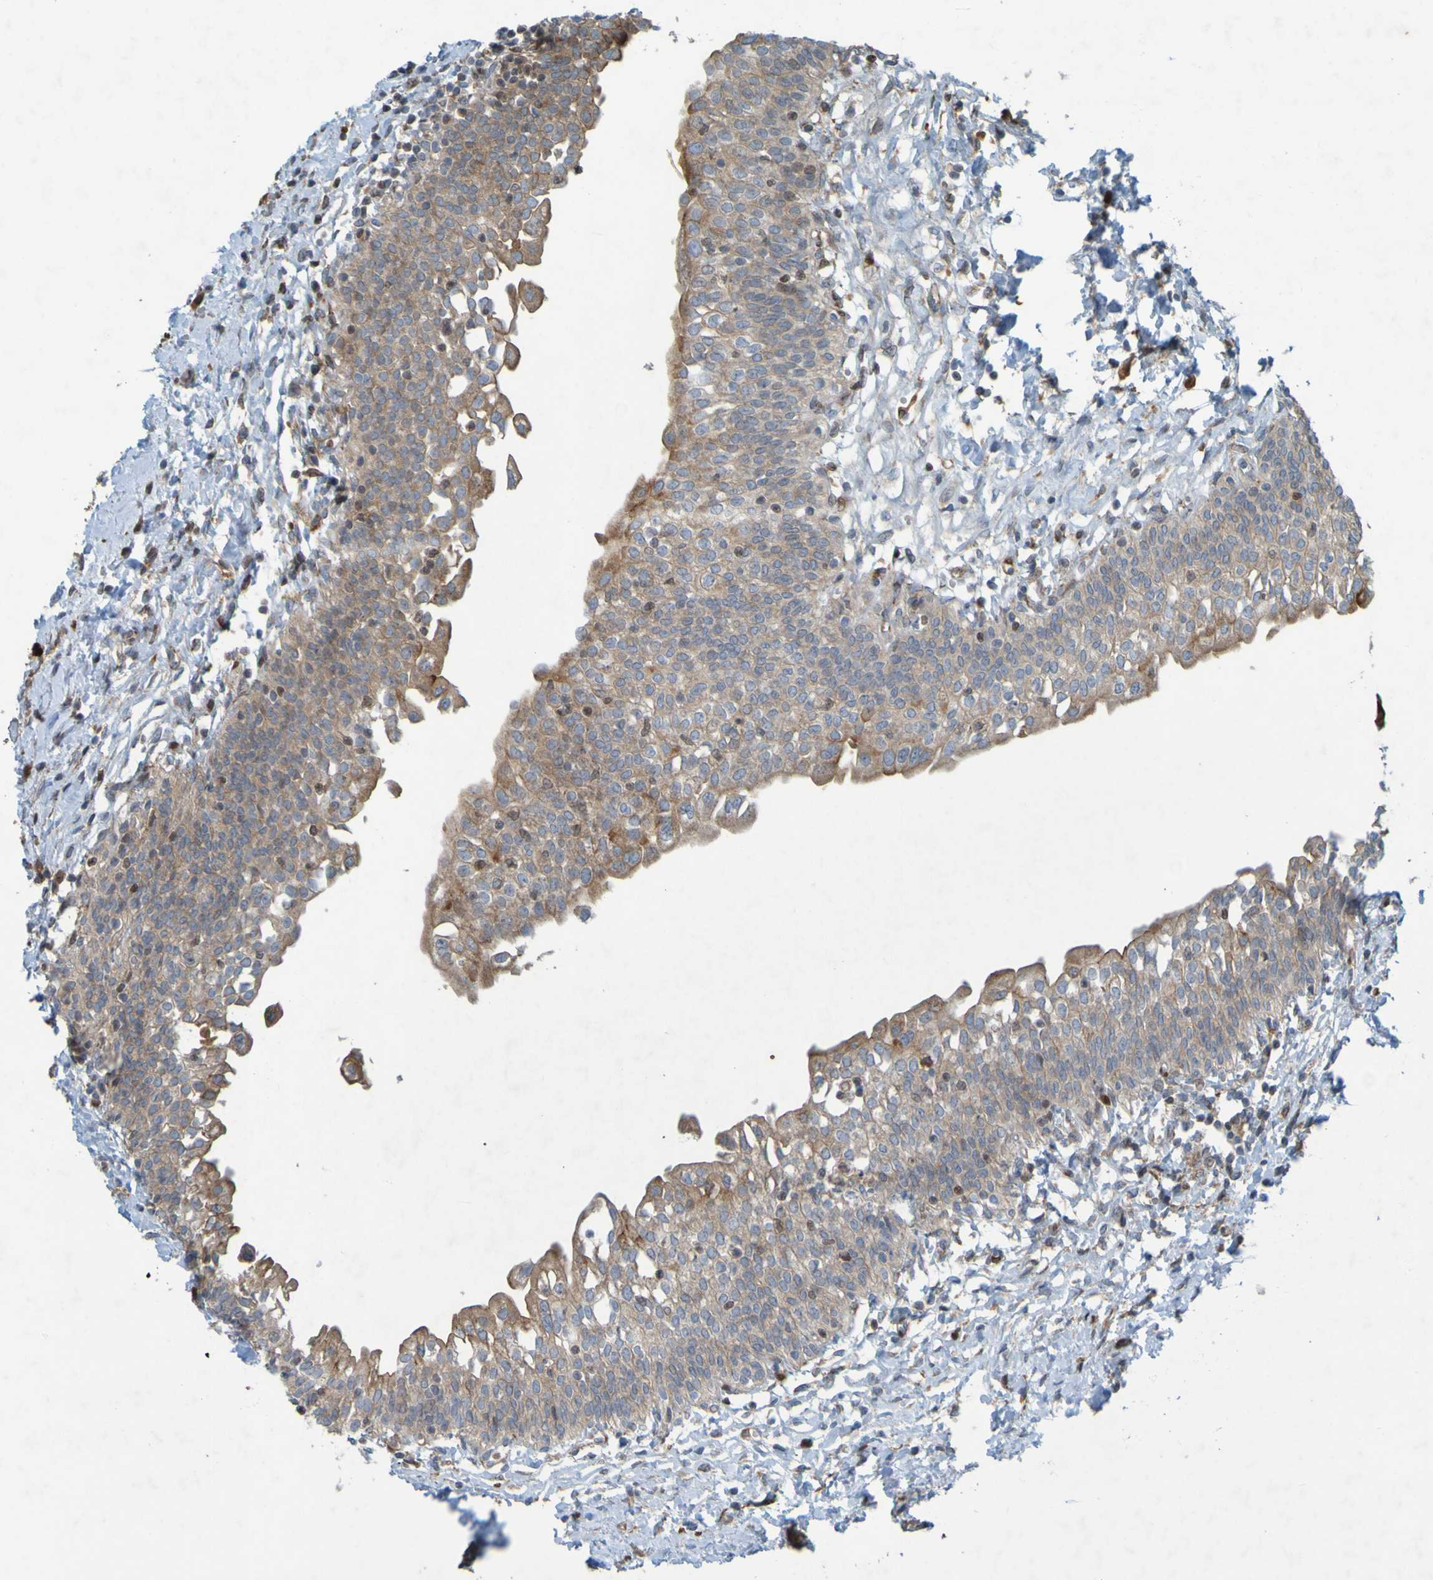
{"staining": {"intensity": "moderate", "quantity": ">75%", "location": "cytoplasmic/membranous"}, "tissue": "urinary bladder", "cell_type": "Urothelial cells", "image_type": "normal", "snomed": [{"axis": "morphology", "description": "Normal tissue, NOS"}, {"axis": "topography", "description": "Urinary bladder"}], "caption": "An immunohistochemistry (IHC) micrograph of normal tissue is shown. Protein staining in brown shows moderate cytoplasmic/membranous positivity in urinary bladder within urothelial cells.", "gene": "GUCY1A1", "patient": {"sex": "male", "age": 55}}